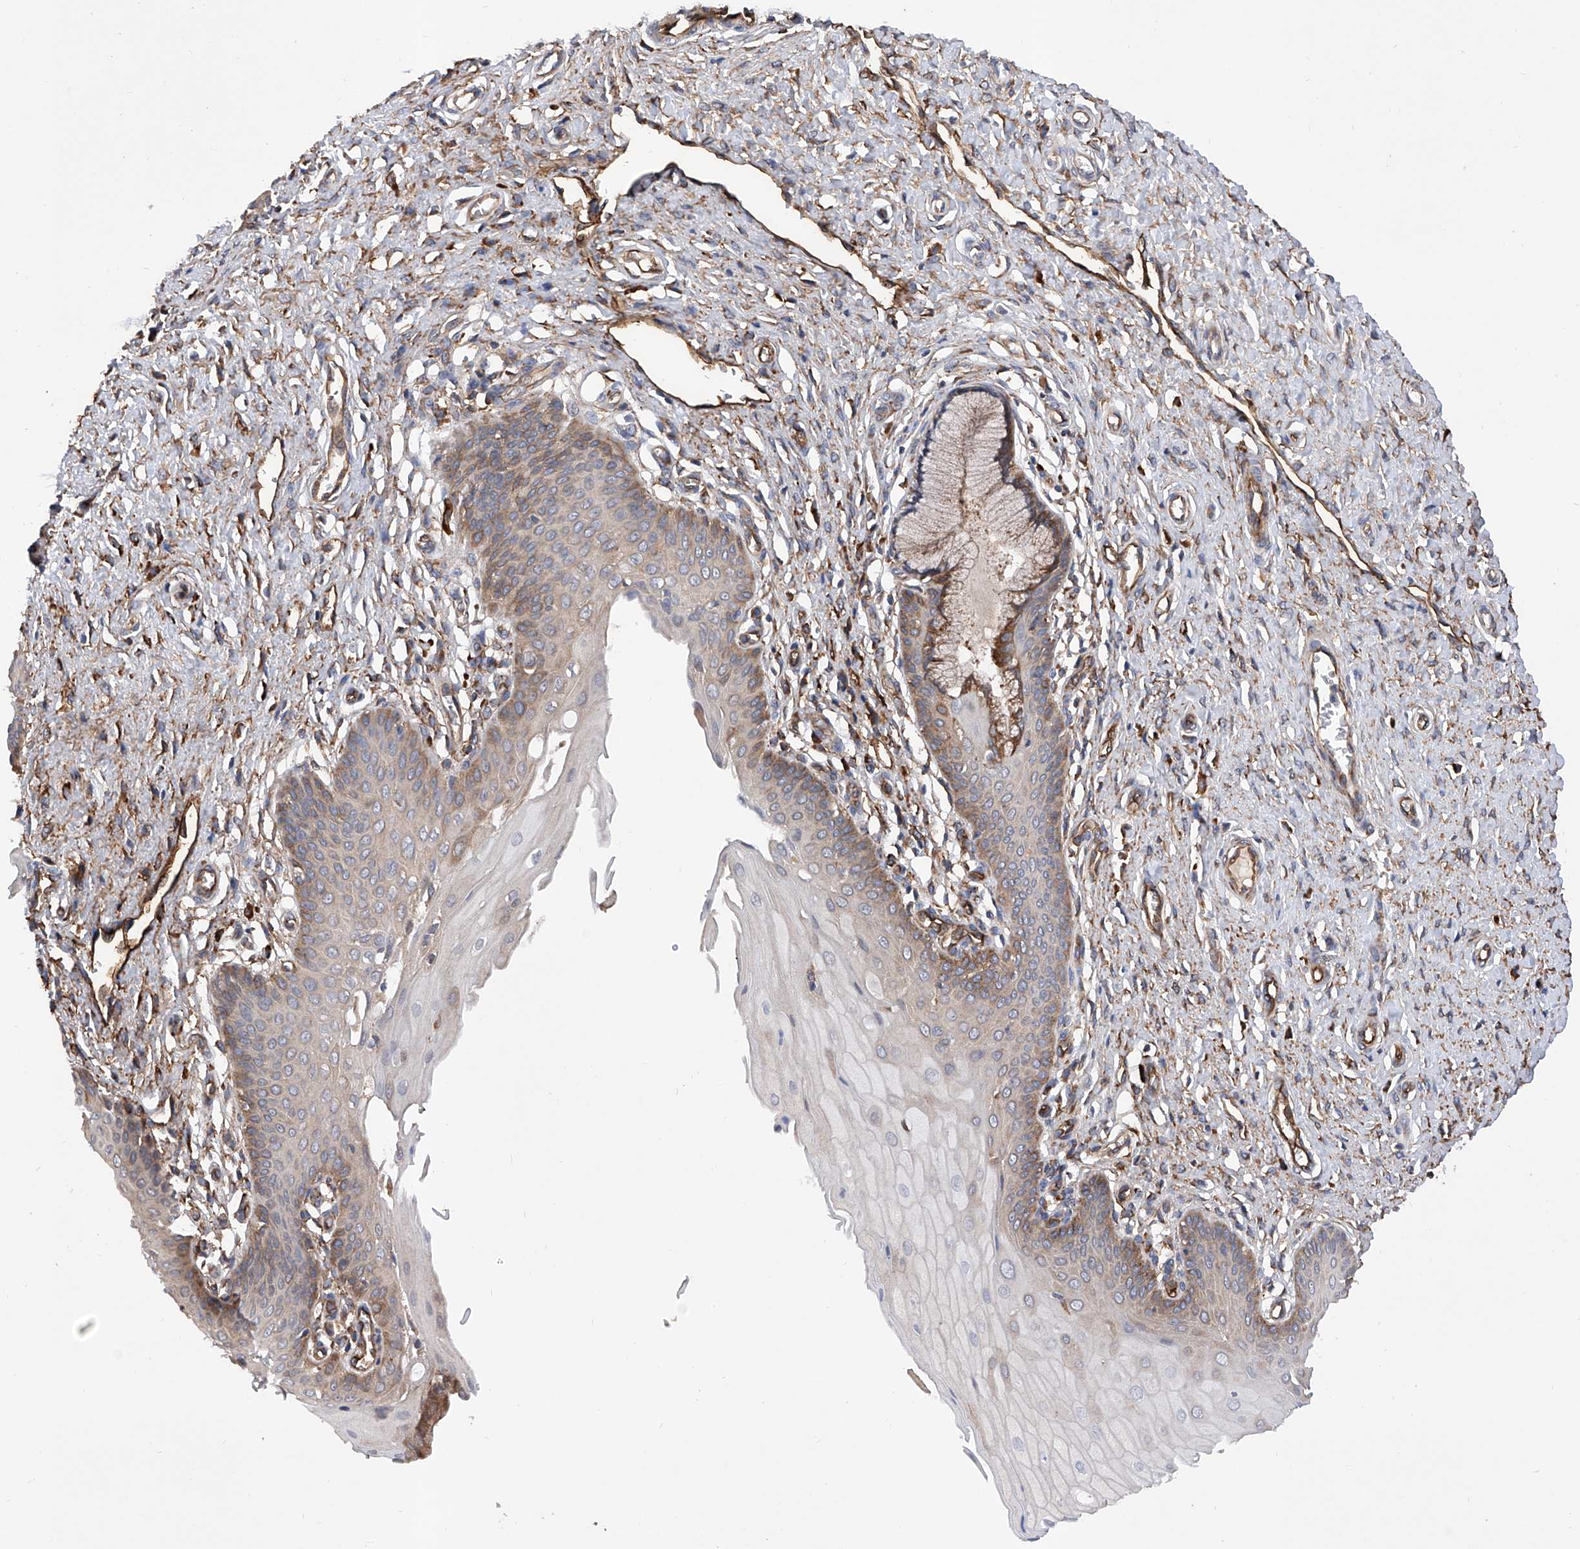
{"staining": {"intensity": "weak", "quantity": ">75%", "location": "cytoplasmic/membranous"}, "tissue": "cervix", "cell_type": "Glandular cells", "image_type": "normal", "snomed": [{"axis": "morphology", "description": "Normal tissue, NOS"}, {"axis": "topography", "description": "Cervix"}], "caption": "Protein staining of unremarkable cervix reveals weak cytoplasmic/membranous staining in about >75% of glandular cells.", "gene": "INPP5B", "patient": {"sex": "female", "age": 55}}